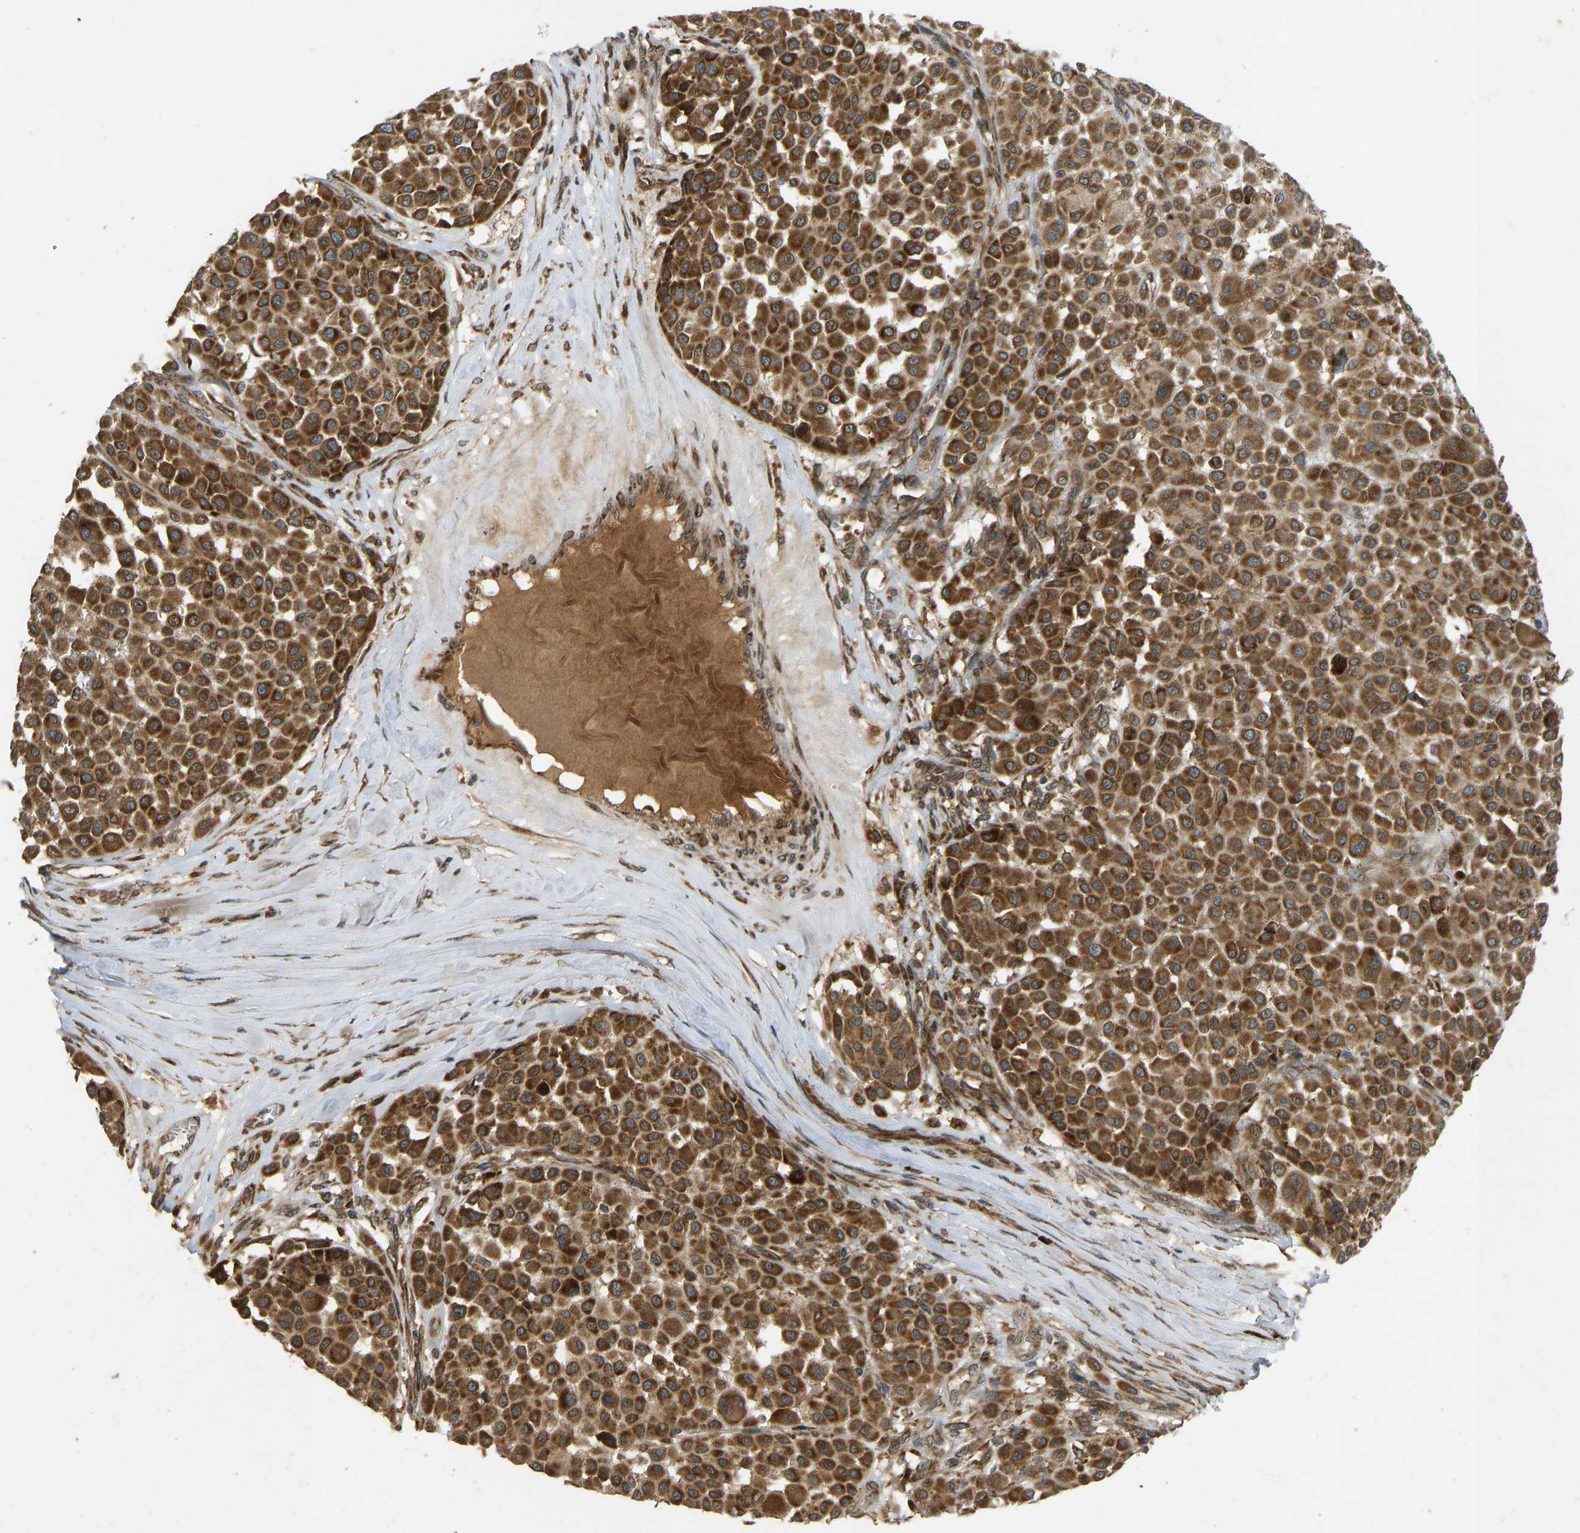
{"staining": {"intensity": "strong", "quantity": ">75%", "location": "cytoplasmic/membranous"}, "tissue": "melanoma", "cell_type": "Tumor cells", "image_type": "cancer", "snomed": [{"axis": "morphology", "description": "Malignant melanoma, Metastatic site"}, {"axis": "topography", "description": "Soft tissue"}], "caption": "Immunohistochemical staining of malignant melanoma (metastatic site) exhibits strong cytoplasmic/membranous protein expression in about >75% of tumor cells. (IHC, brightfield microscopy, high magnification).", "gene": "RPN2", "patient": {"sex": "male", "age": 41}}